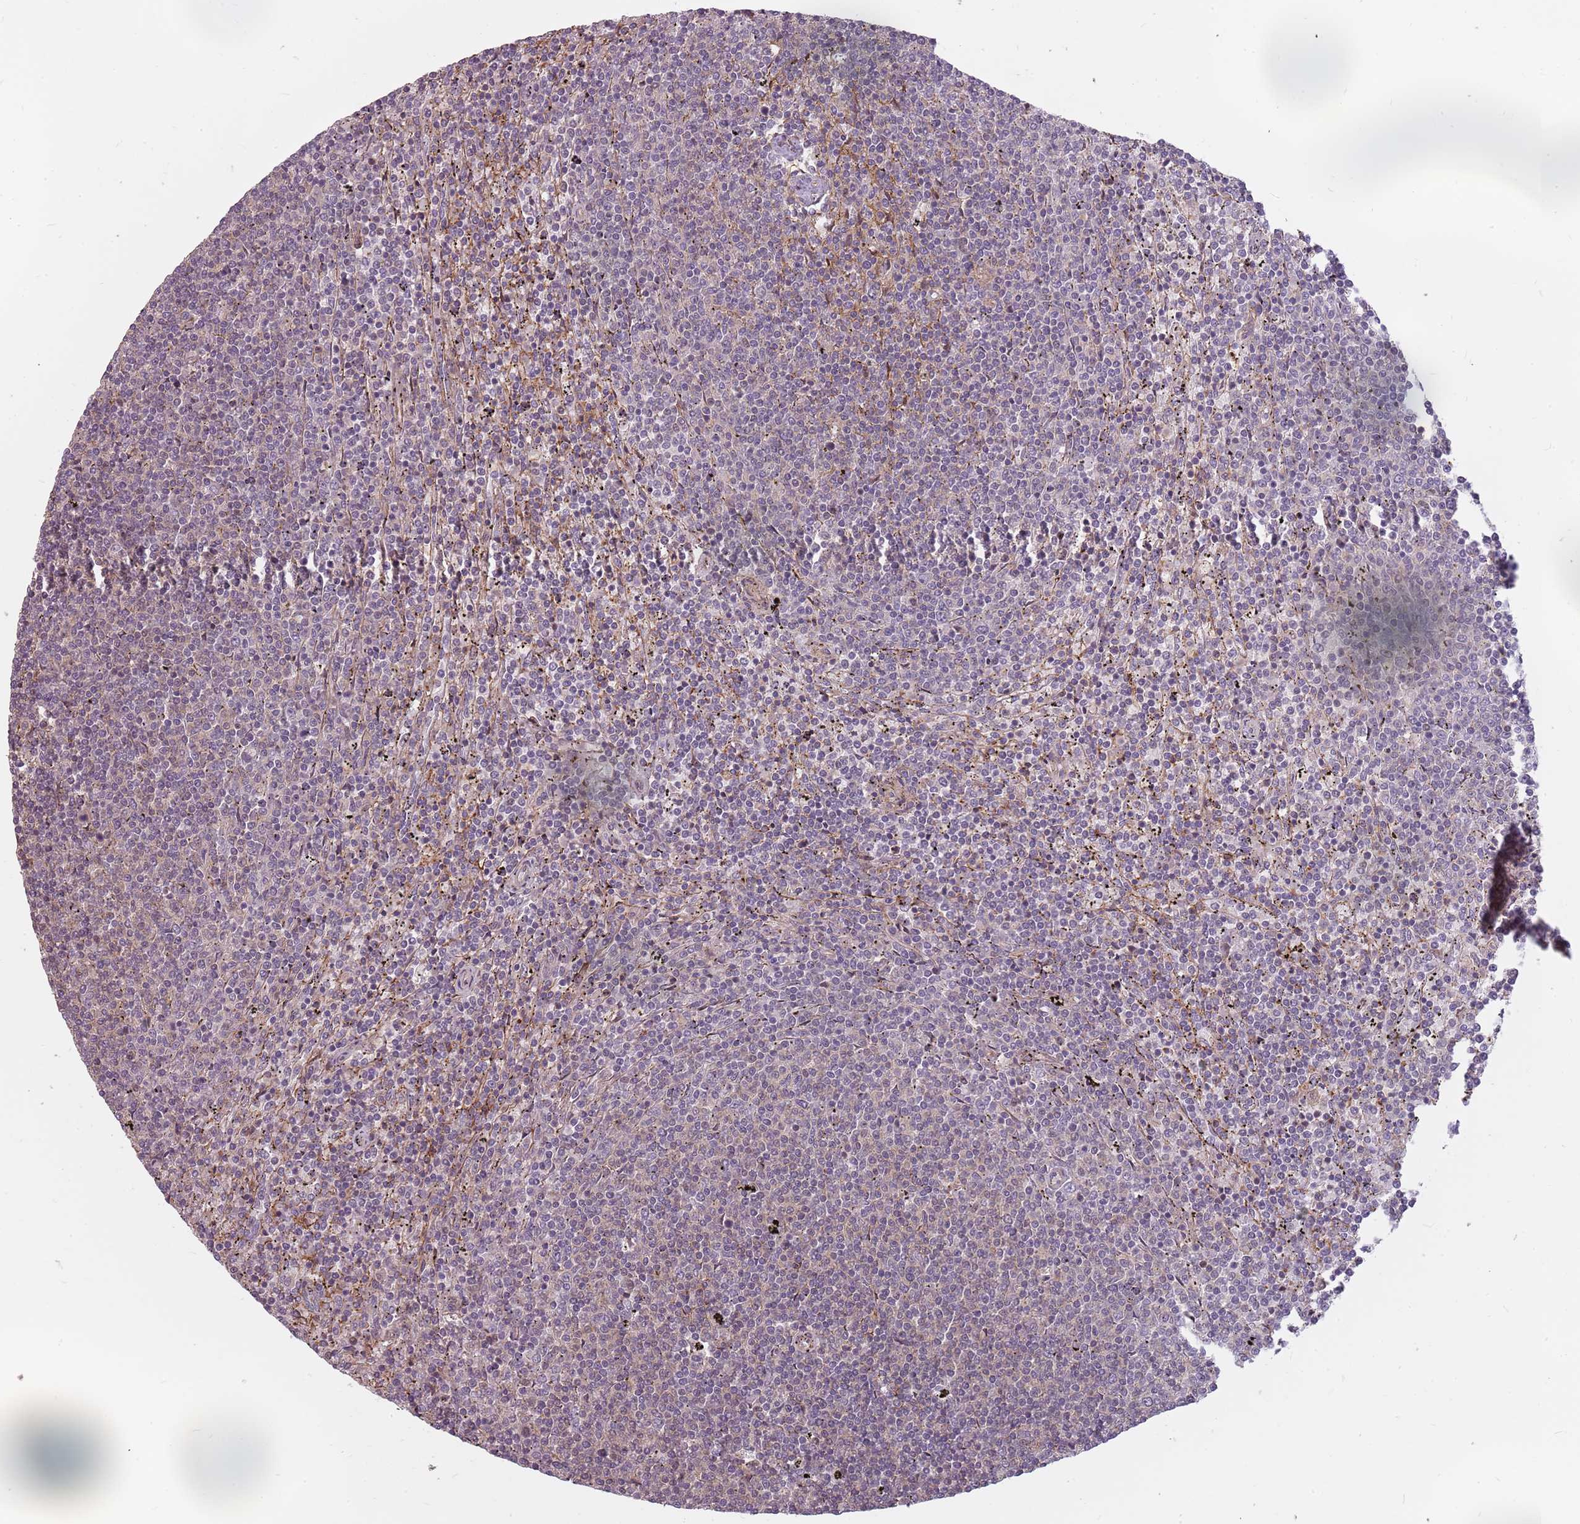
{"staining": {"intensity": "negative", "quantity": "none", "location": "none"}, "tissue": "lymphoma", "cell_type": "Tumor cells", "image_type": "cancer", "snomed": [{"axis": "morphology", "description": "Malignant lymphoma, non-Hodgkin's type, Low grade"}, {"axis": "topography", "description": "Spleen"}], "caption": "This is an IHC micrograph of malignant lymphoma, non-Hodgkin's type (low-grade). There is no positivity in tumor cells.", "gene": "PPP1R14C", "patient": {"sex": "female", "age": 50}}